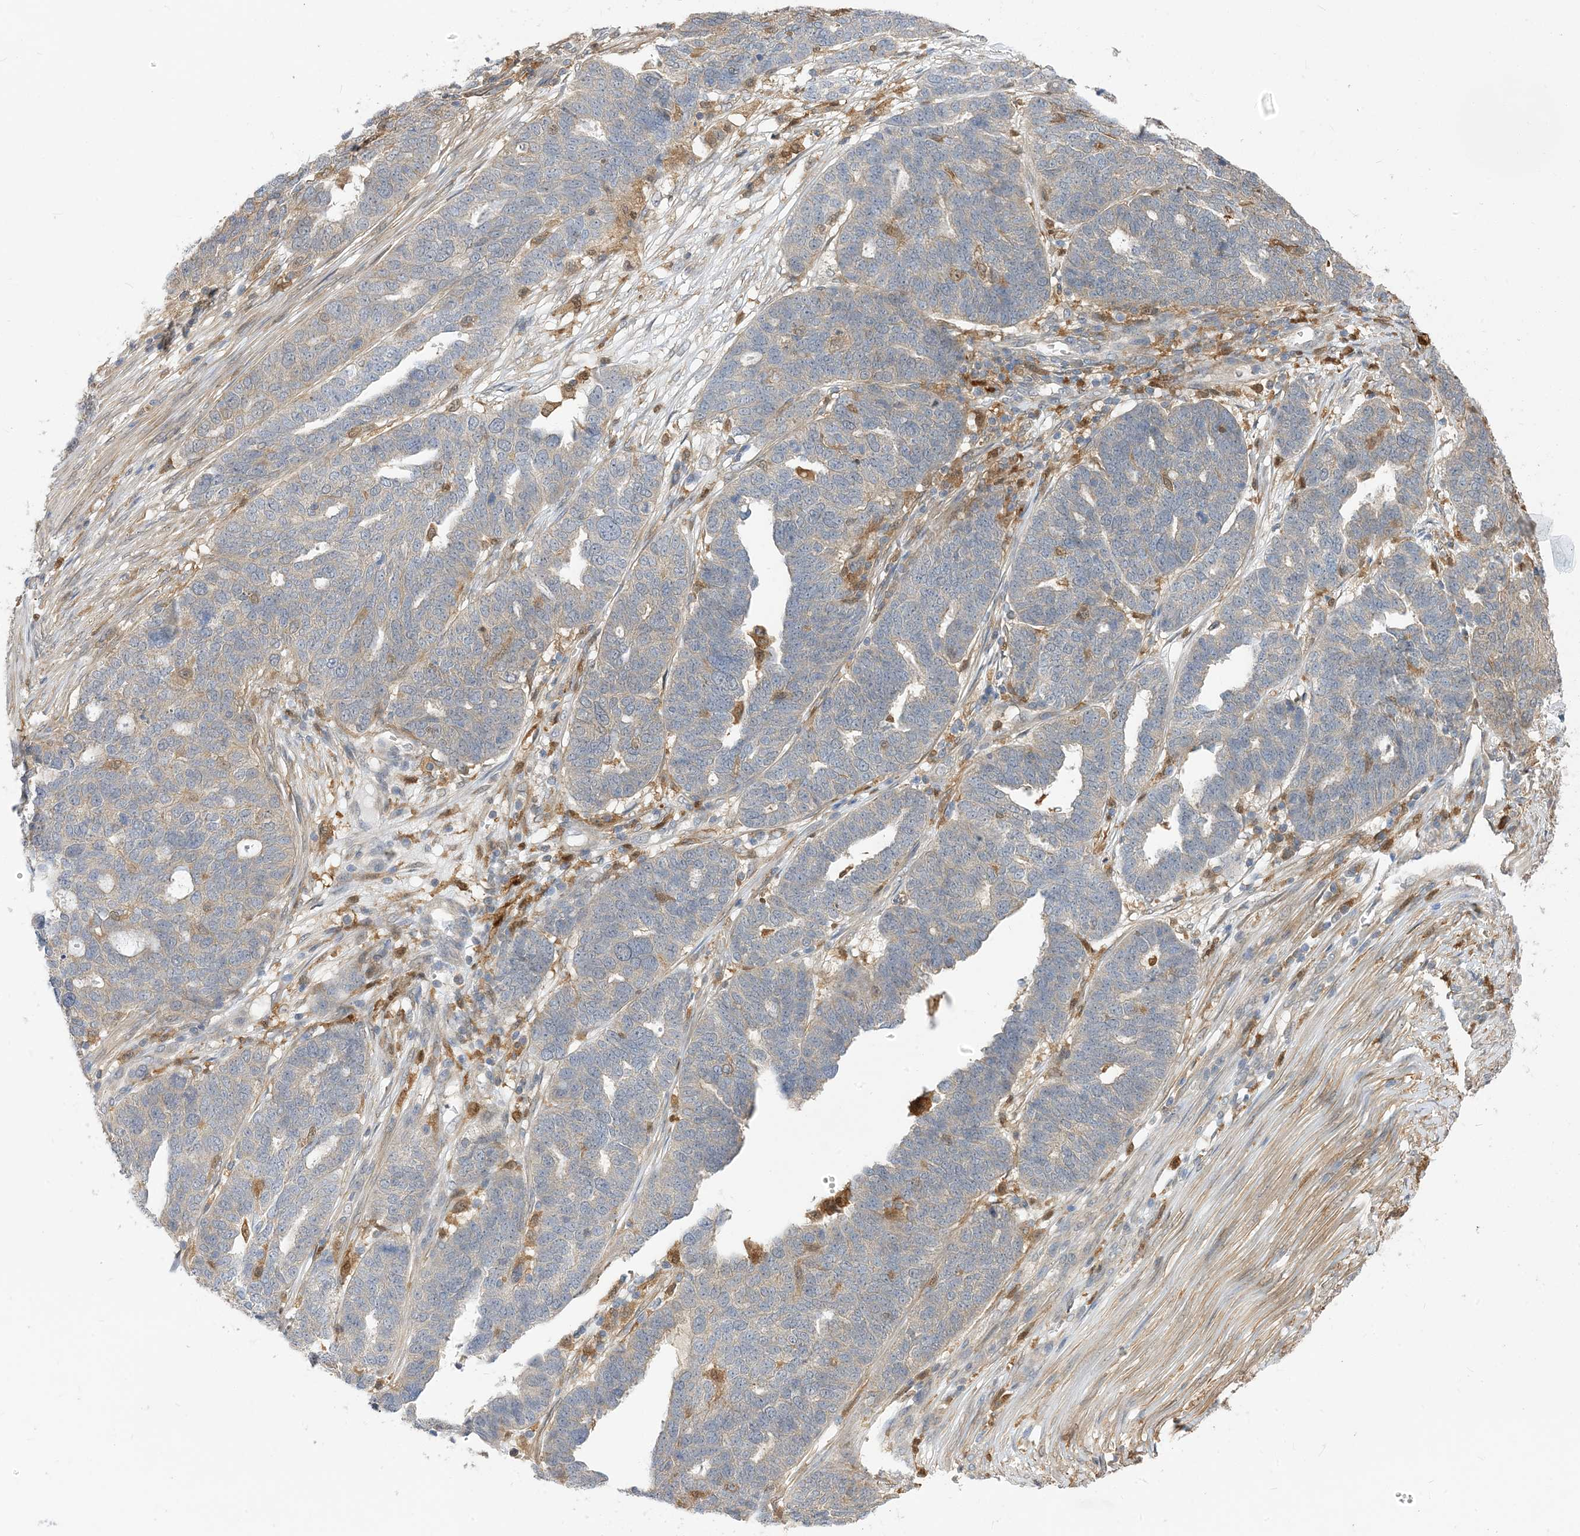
{"staining": {"intensity": "weak", "quantity": "<25%", "location": "cytoplasmic/membranous"}, "tissue": "ovarian cancer", "cell_type": "Tumor cells", "image_type": "cancer", "snomed": [{"axis": "morphology", "description": "Cystadenocarcinoma, serous, NOS"}, {"axis": "topography", "description": "Ovary"}], "caption": "High power microscopy photomicrograph of an IHC histopathology image of ovarian serous cystadenocarcinoma, revealing no significant positivity in tumor cells.", "gene": "NAGK", "patient": {"sex": "female", "age": 59}}